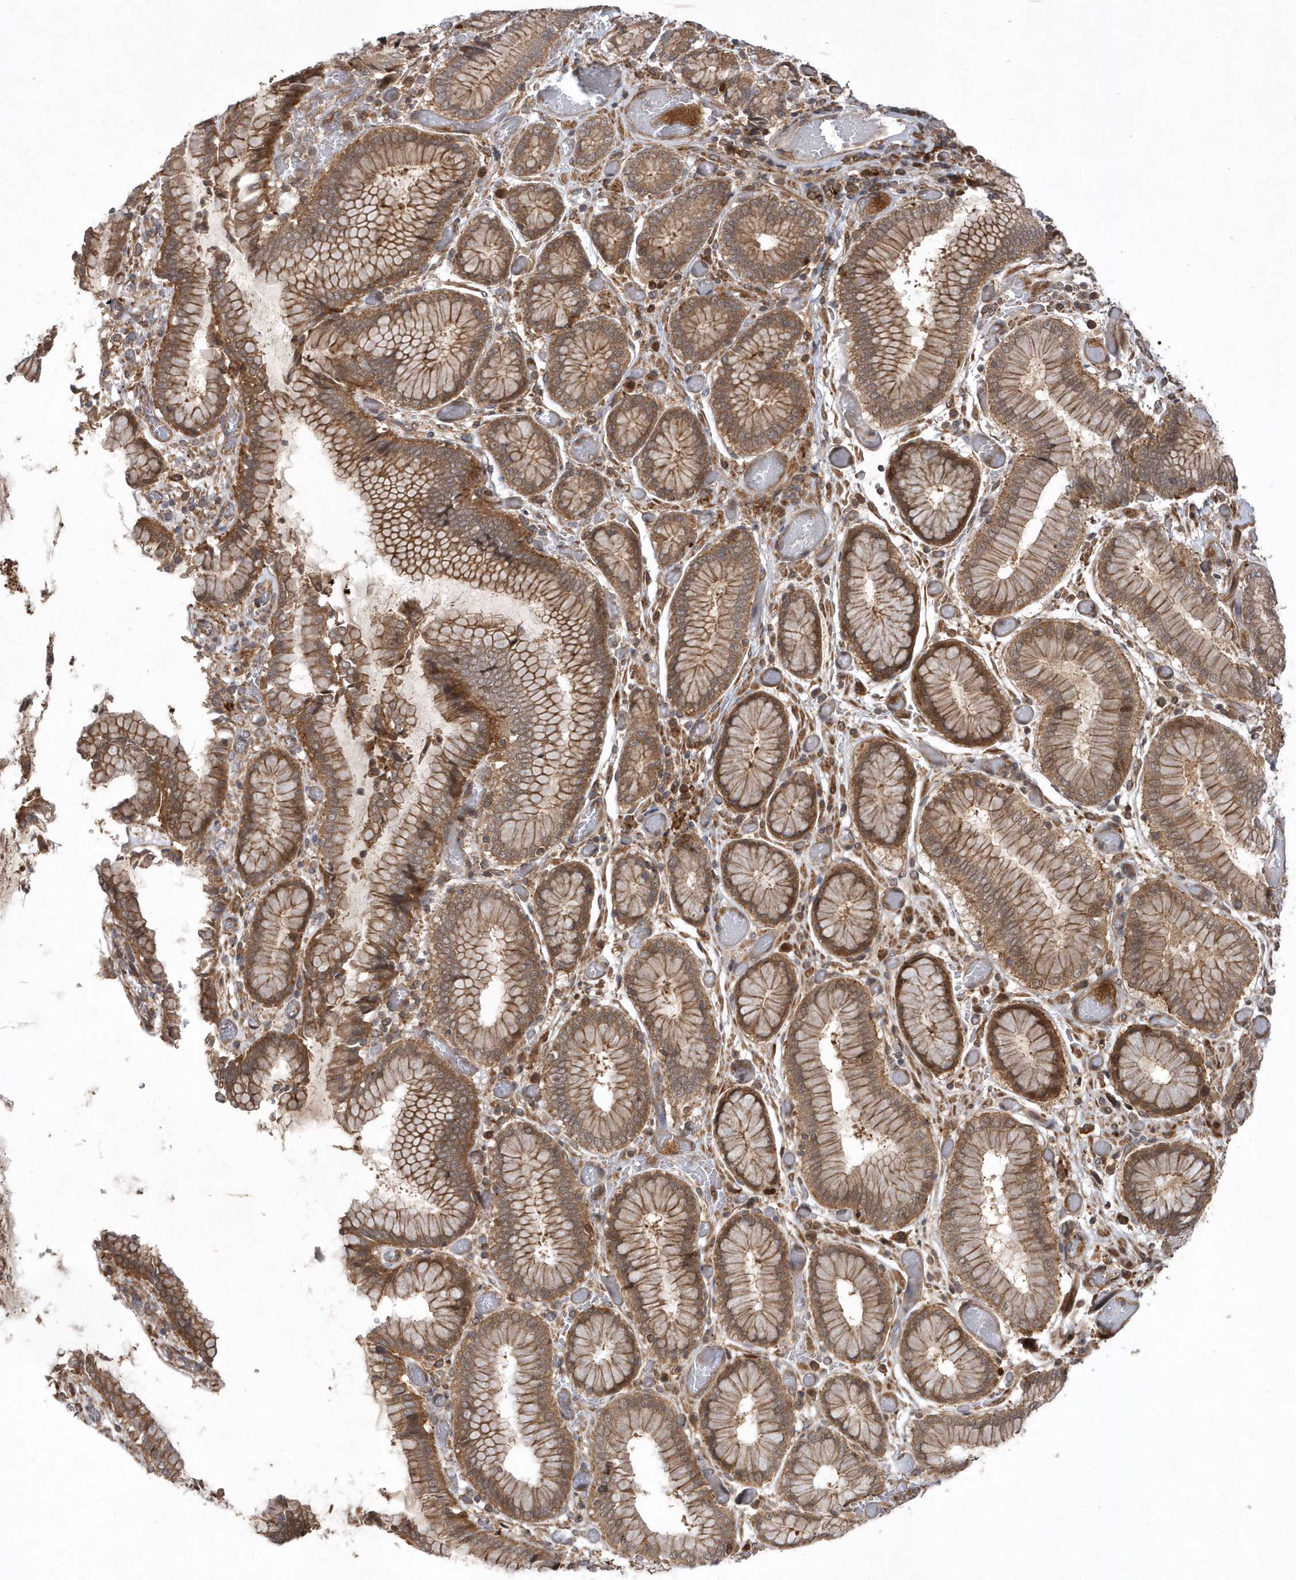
{"staining": {"intensity": "moderate", "quantity": ">75%", "location": "cytoplasmic/membranous"}, "tissue": "stomach cancer", "cell_type": "Tumor cells", "image_type": "cancer", "snomed": [{"axis": "morphology", "description": "Normal tissue, NOS"}, {"axis": "morphology", "description": "Adenocarcinoma, NOS"}, {"axis": "topography", "description": "Lymph node"}, {"axis": "topography", "description": "Stomach"}], "caption": "Protein staining of stomach cancer (adenocarcinoma) tissue exhibits moderate cytoplasmic/membranous positivity in approximately >75% of tumor cells. (DAB IHC, brown staining for protein, blue staining for nuclei).", "gene": "GFM2", "patient": {"sex": "male", "age": 48}}